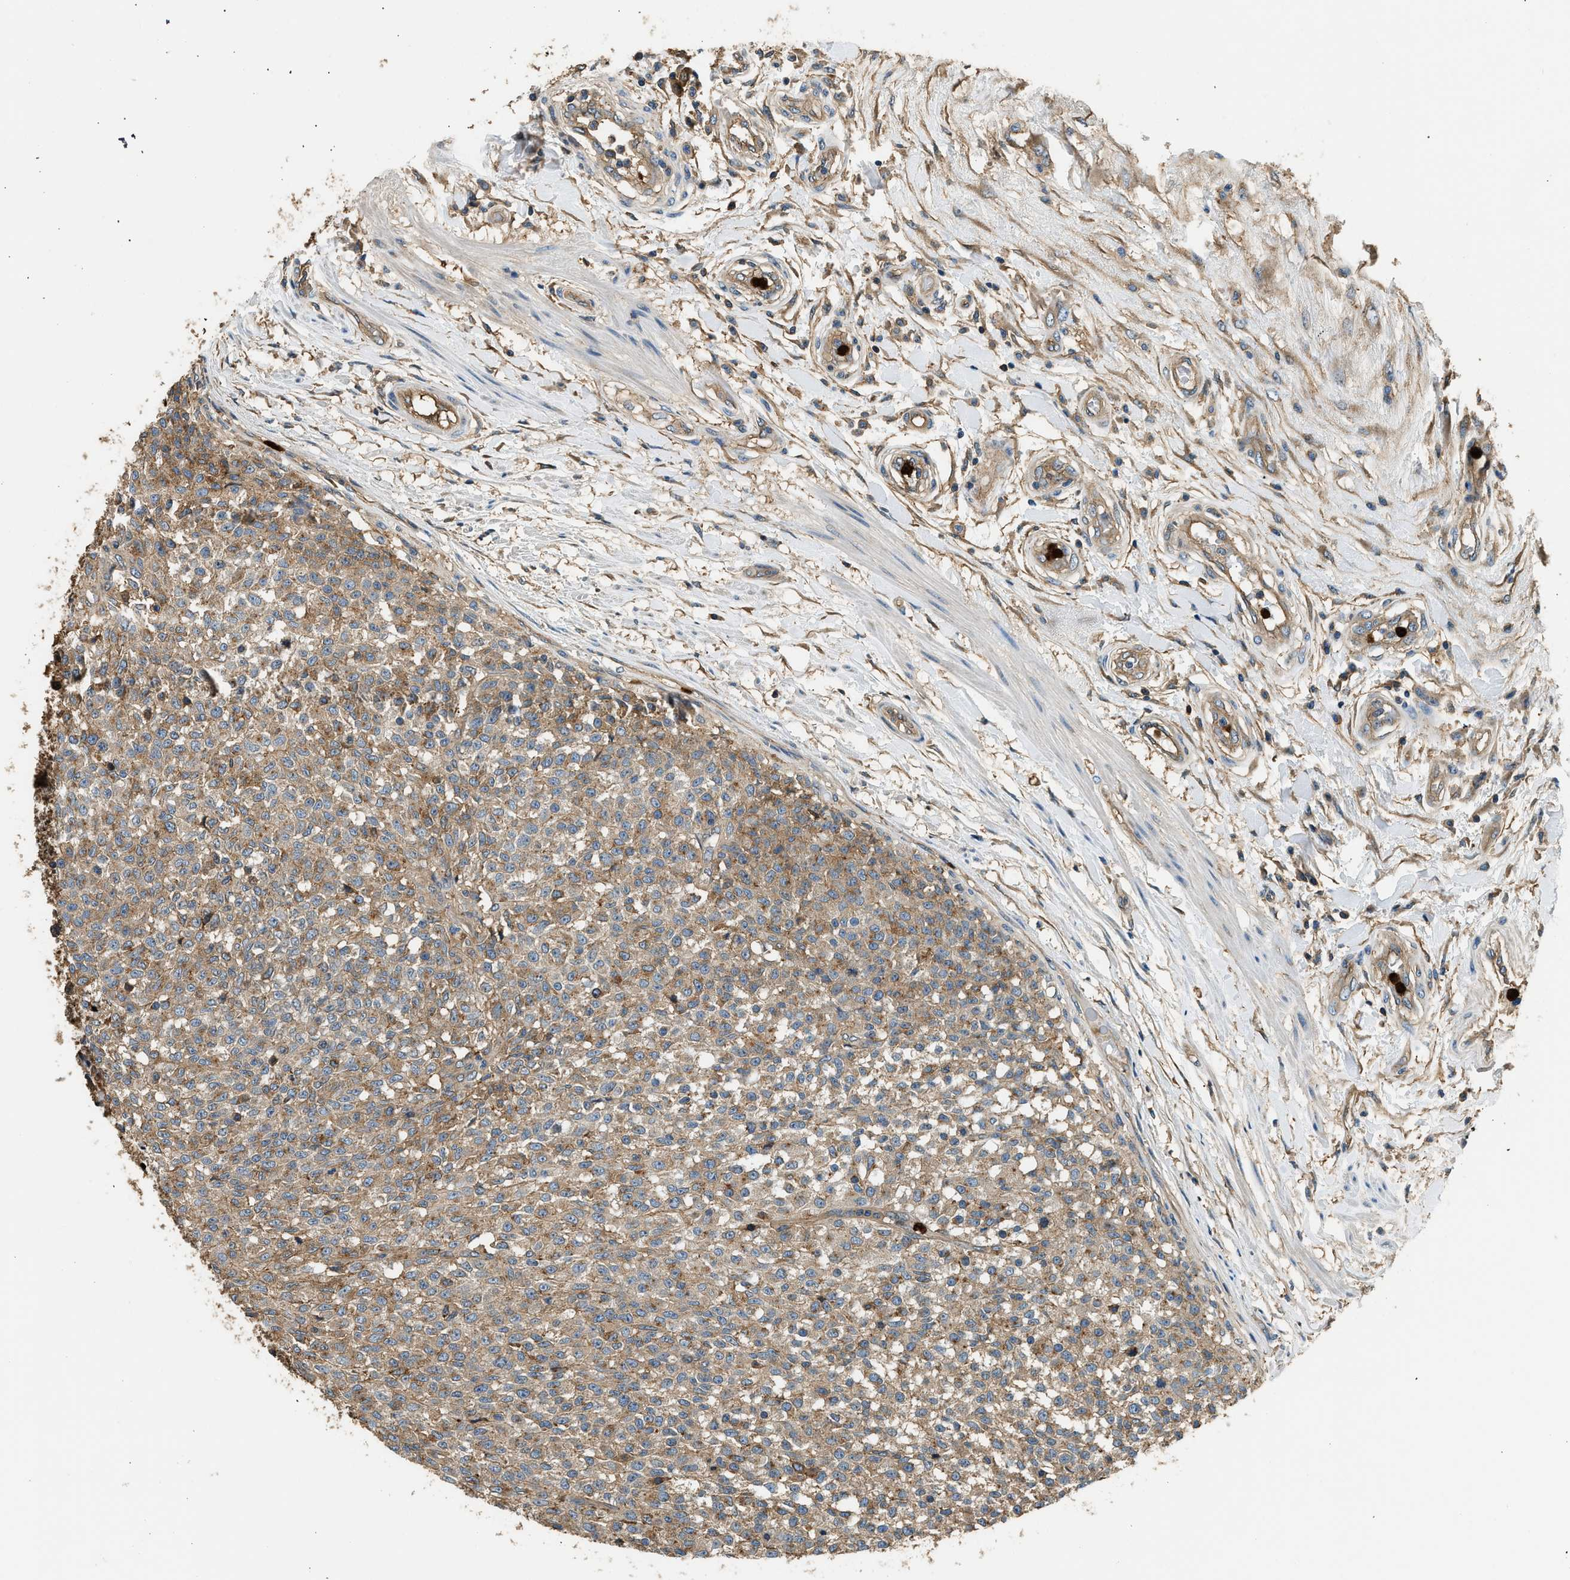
{"staining": {"intensity": "moderate", "quantity": ">75%", "location": "cytoplasmic/membranous"}, "tissue": "testis cancer", "cell_type": "Tumor cells", "image_type": "cancer", "snomed": [{"axis": "morphology", "description": "Seminoma, NOS"}, {"axis": "topography", "description": "Testis"}], "caption": "Testis cancer tissue exhibits moderate cytoplasmic/membranous staining in approximately >75% of tumor cells", "gene": "ANXA3", "patient": {"sex": "male", "age": 59}}